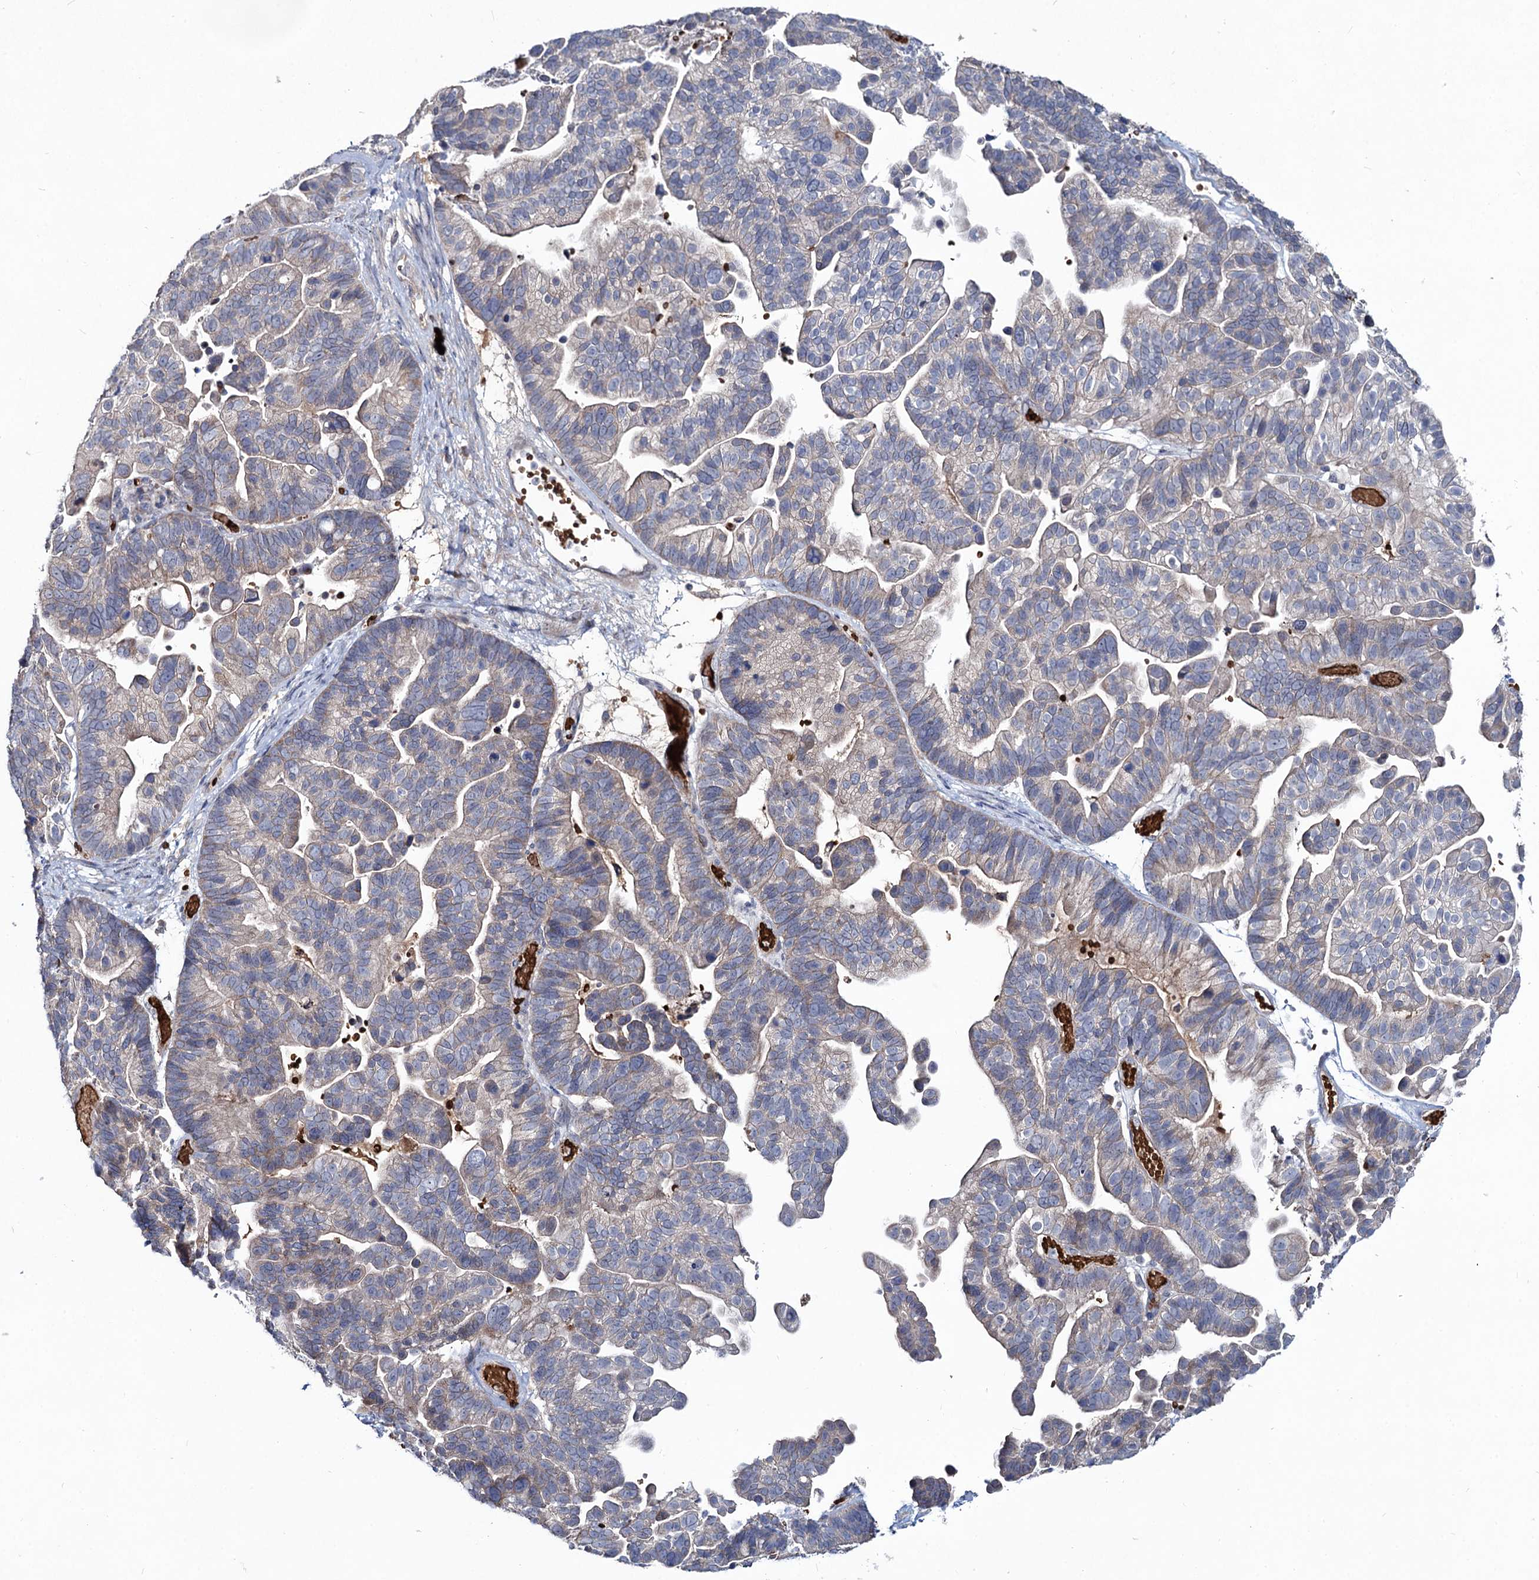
{"staining": {"intensity": "weak", "quantity": "25%-75%", "location": "cytoplasmic/membranous"}, "tissue": "ovarian cancer", "cell_type": "Tumor cells", "image_type": "cancer", "snomed": [{"axis": "morphology", "description": "Cystadenocarcinoma, serous, NOS"}, {"axis": "topography", "description": "Ovary"}], "caption": "Immunohistochemistry (IHC) of ovarian serous cystadenocarcinoma reveals low levels of weak cytoplasmic/membranous positivity in about 25%-75% of tumor cells. Using DAB (brown) and hematoxylin (blue) stains, captured at high magnification using brightfield microscopy.", "gene": "RNF6", "patient": {"sex": "female", "age": 56}}